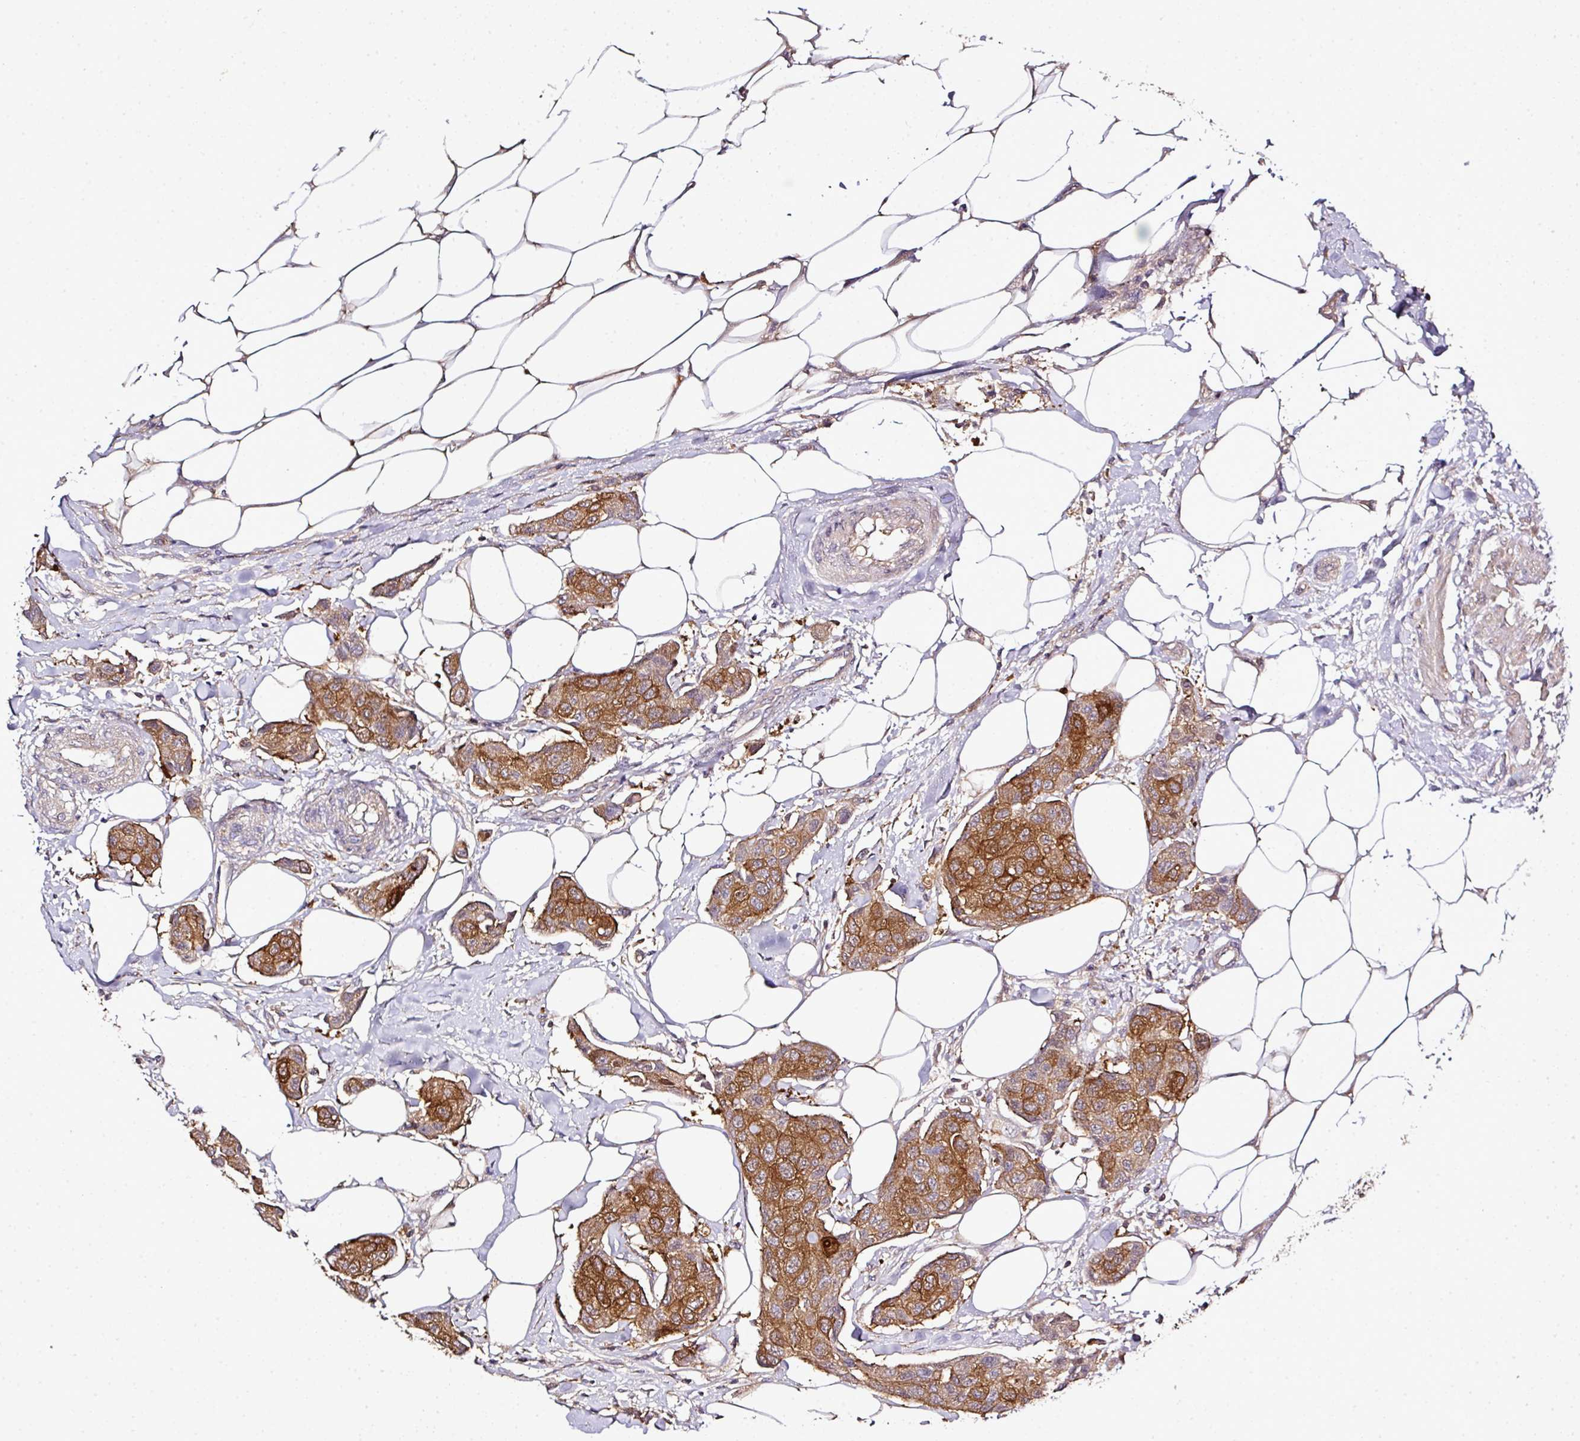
{"staining": {"intensity": "moderate", "quantity": ">75%", "location": "cytoplasmic/membranous"}, "tissue": "breast cancer", "cell_type": "Tumor cells", "image_type": "cancer", "snomed": [{"axis": "morphology", "description": "Duct carcinoma"}, {"axis": "topography", "description": "Breast"}, {"axis": "topography", "description": "Lymph node"}], "caption": "An image of human breast cancer (intraductal carcinoma) stained for a protein demonstrates moderate cytoplasmic/membranous brown staining in tumor cells. The protein of interest is stained brown, and the nuclei are stained in blue (DAB IHC with brightfield microscopy, high magnification).", "gene": "TMEM107", "patient": {"sex": "female", "age": 80}}